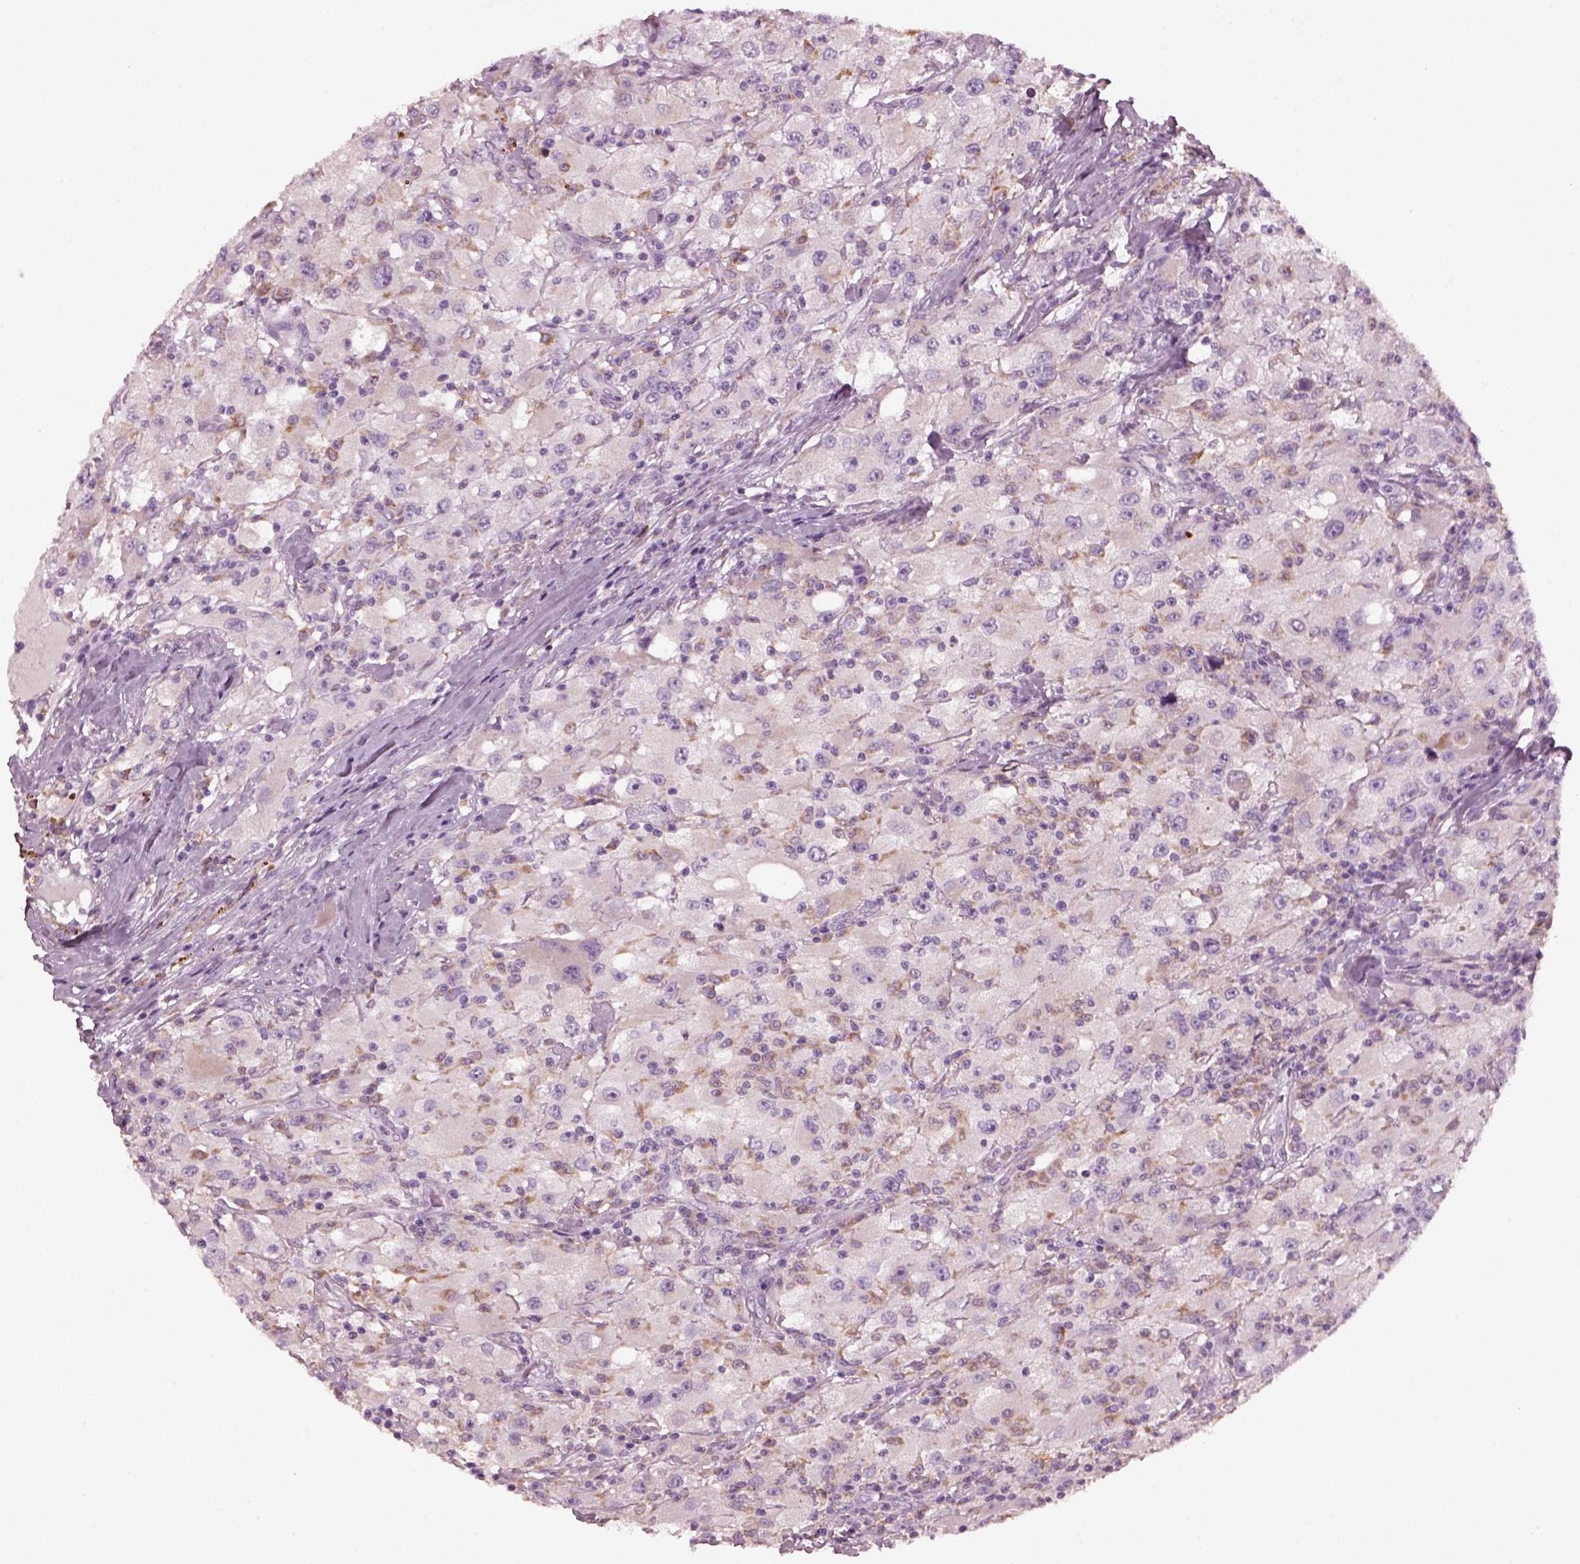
{"staining": {"intensity": "negative", "quantity": "none", "location": "none"}, "tissue": "renal cancer", "cell_type": "Tumor cells", "image_type": "cancer", "snomed": [{"axis": "morphology", "description": "Adenocarcinoma, NOS"}, {"axis": "topography", "description": "Kidney"}], "caption": "Renal cancer was stained to show a protein in brown. There is no significant staining in tumor cells.", "gene": "TMEM231", "patient": {"sex": "female", "age": 67}}